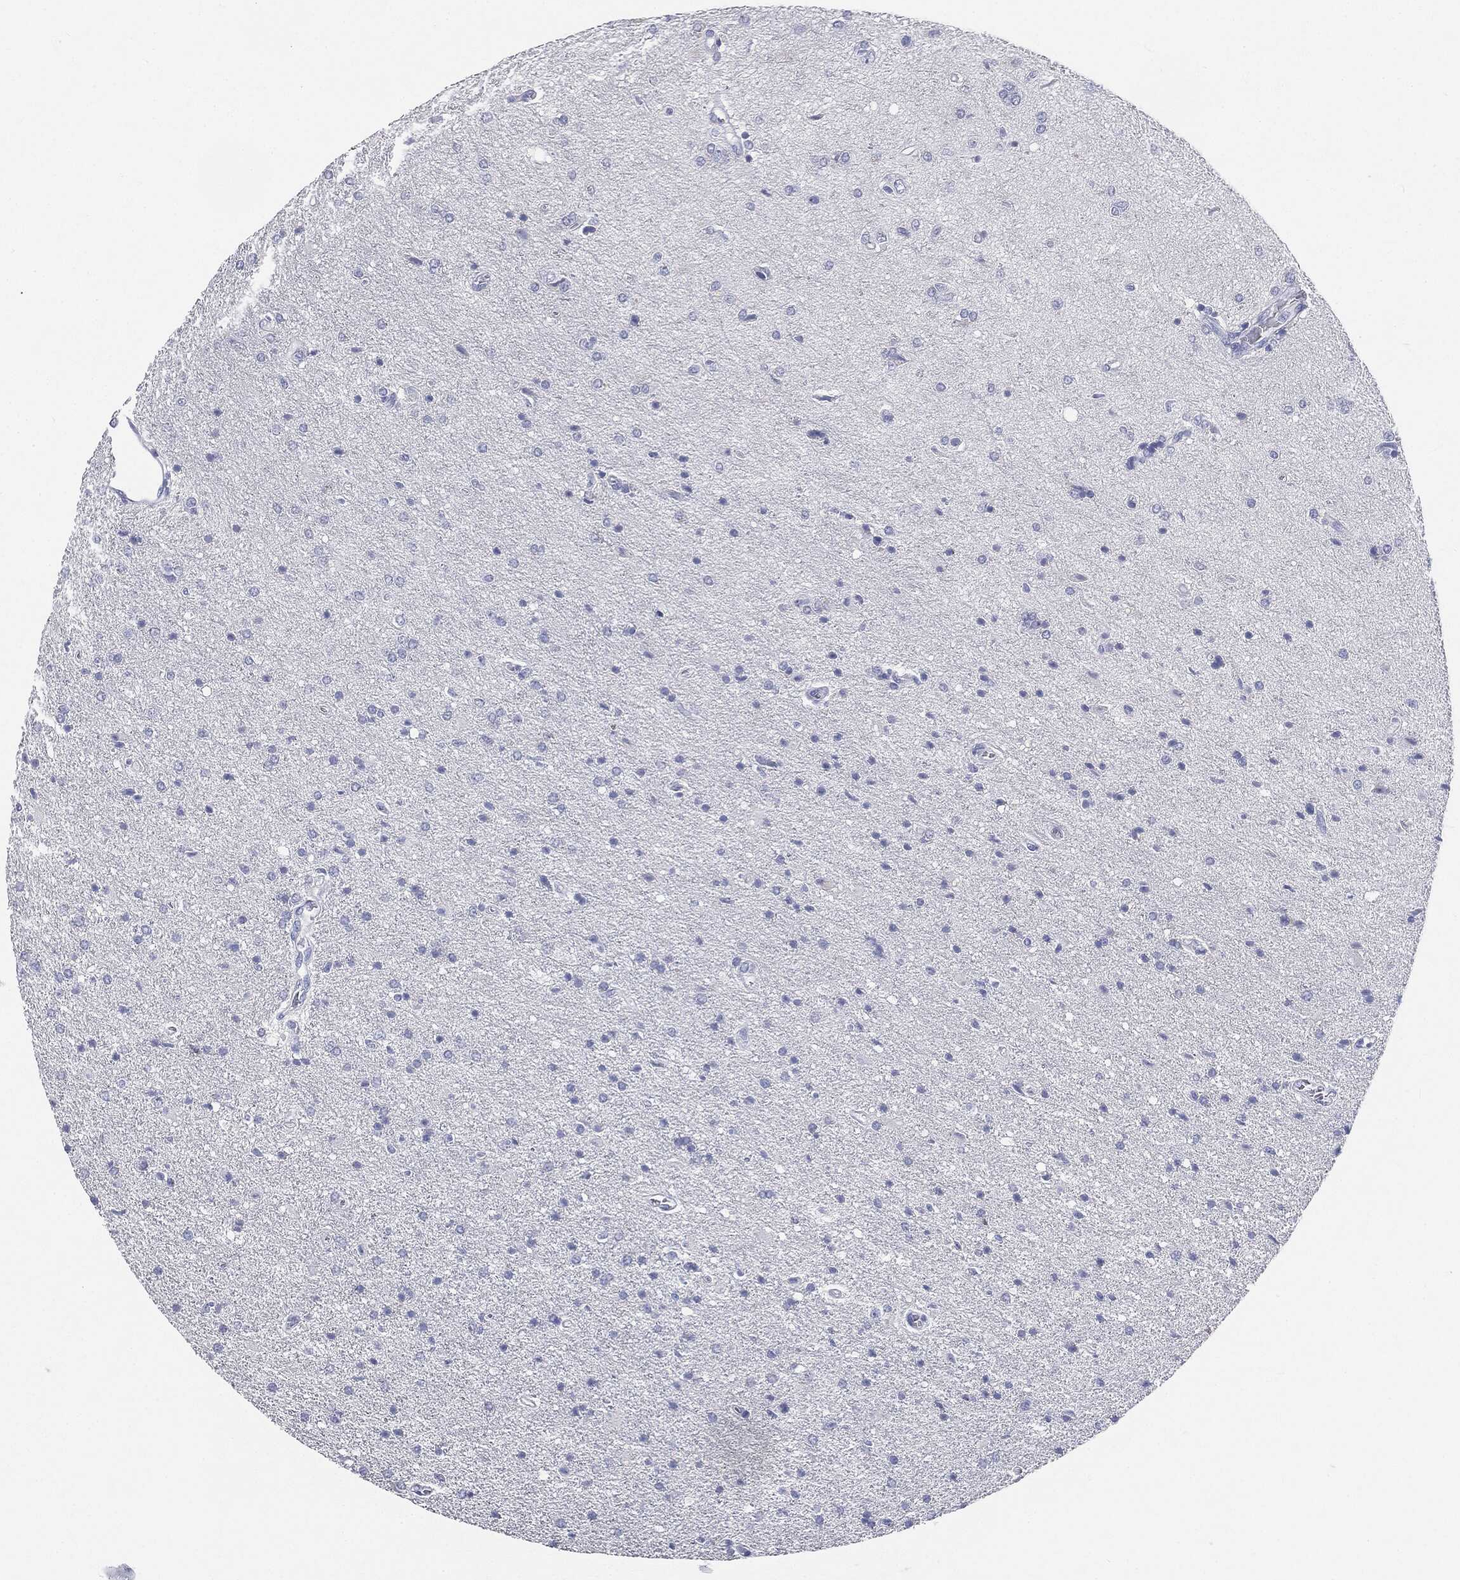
{"staining": {"intensity": "negative", "quantity": "none", "location": "none"}, "tissue": "glioma", "cell_type": "Tumor cells", "image_type": "cancer", "snomed": [{"axis": "morphology", "description": "Glioma, malignant, High grade"}, {"axis": "topography", "description": "Cerebral cortex"}], "caption": "IHC photomicrograph of neoplastic tissue: glioma stained with DAB (3,3'-diaminobenzidine) demonstrates no significant protein expression in tumor cells.", "gene": "CUZD1", "patient": {"sex": "male", "age": 70}}